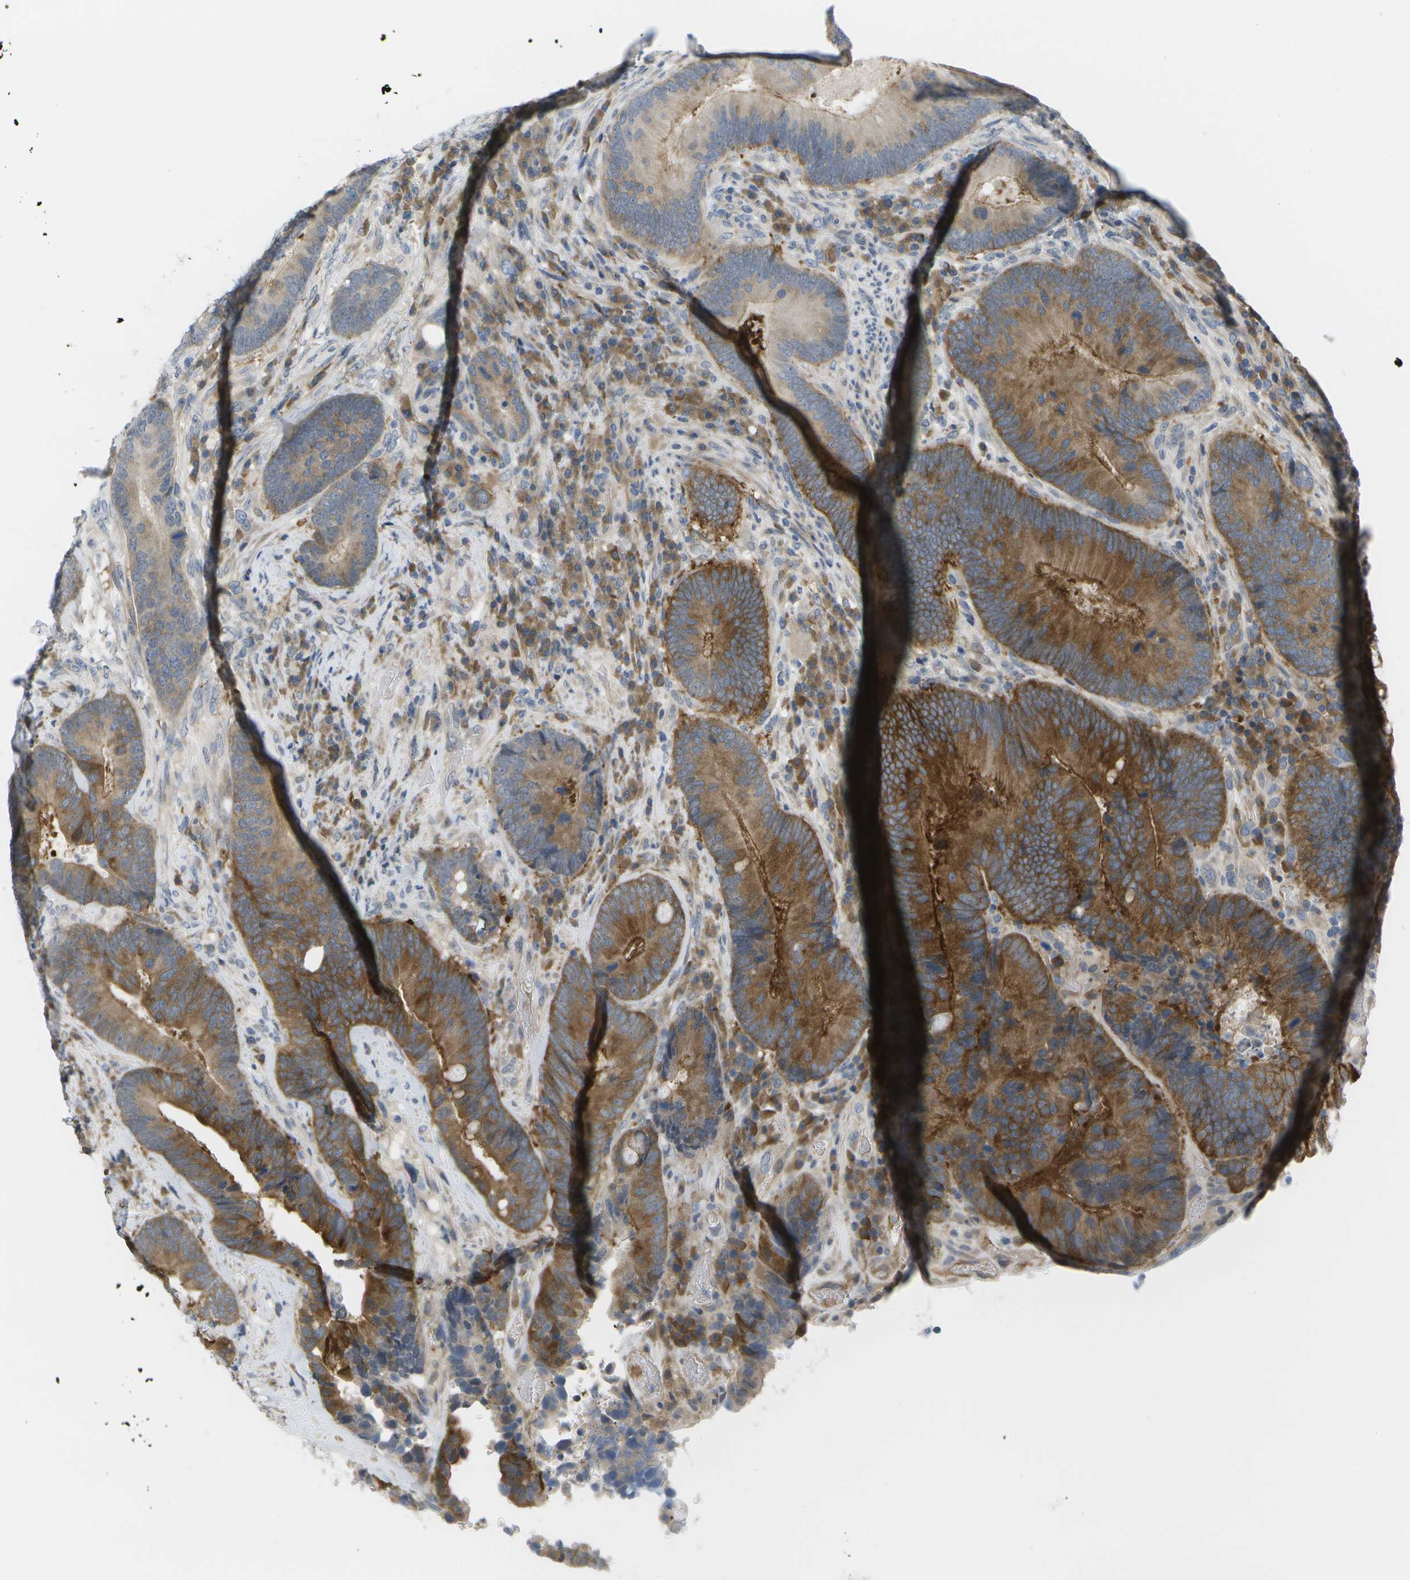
{"staining": {"intensity": "strong", "quantity": "25%-75%", "location": "cytoplasmic/membranous"}, "tissue": "colorectal cancer", "cell_type": "Tumor cells", "image_type": "cancer", "snomed": [{"axis": "morphology", "description": "Adenocarcinoma, NOS"}, {"axis": "topography", "description": "Rectum"}], "caption": "Tumor cells exhibit strong cytoplasmic/membranous staining in approximately 25%-75% of cells in colorectal cancer.", "gene": "MARCHF8", "patient": {"sex": "male", "age": 51}}